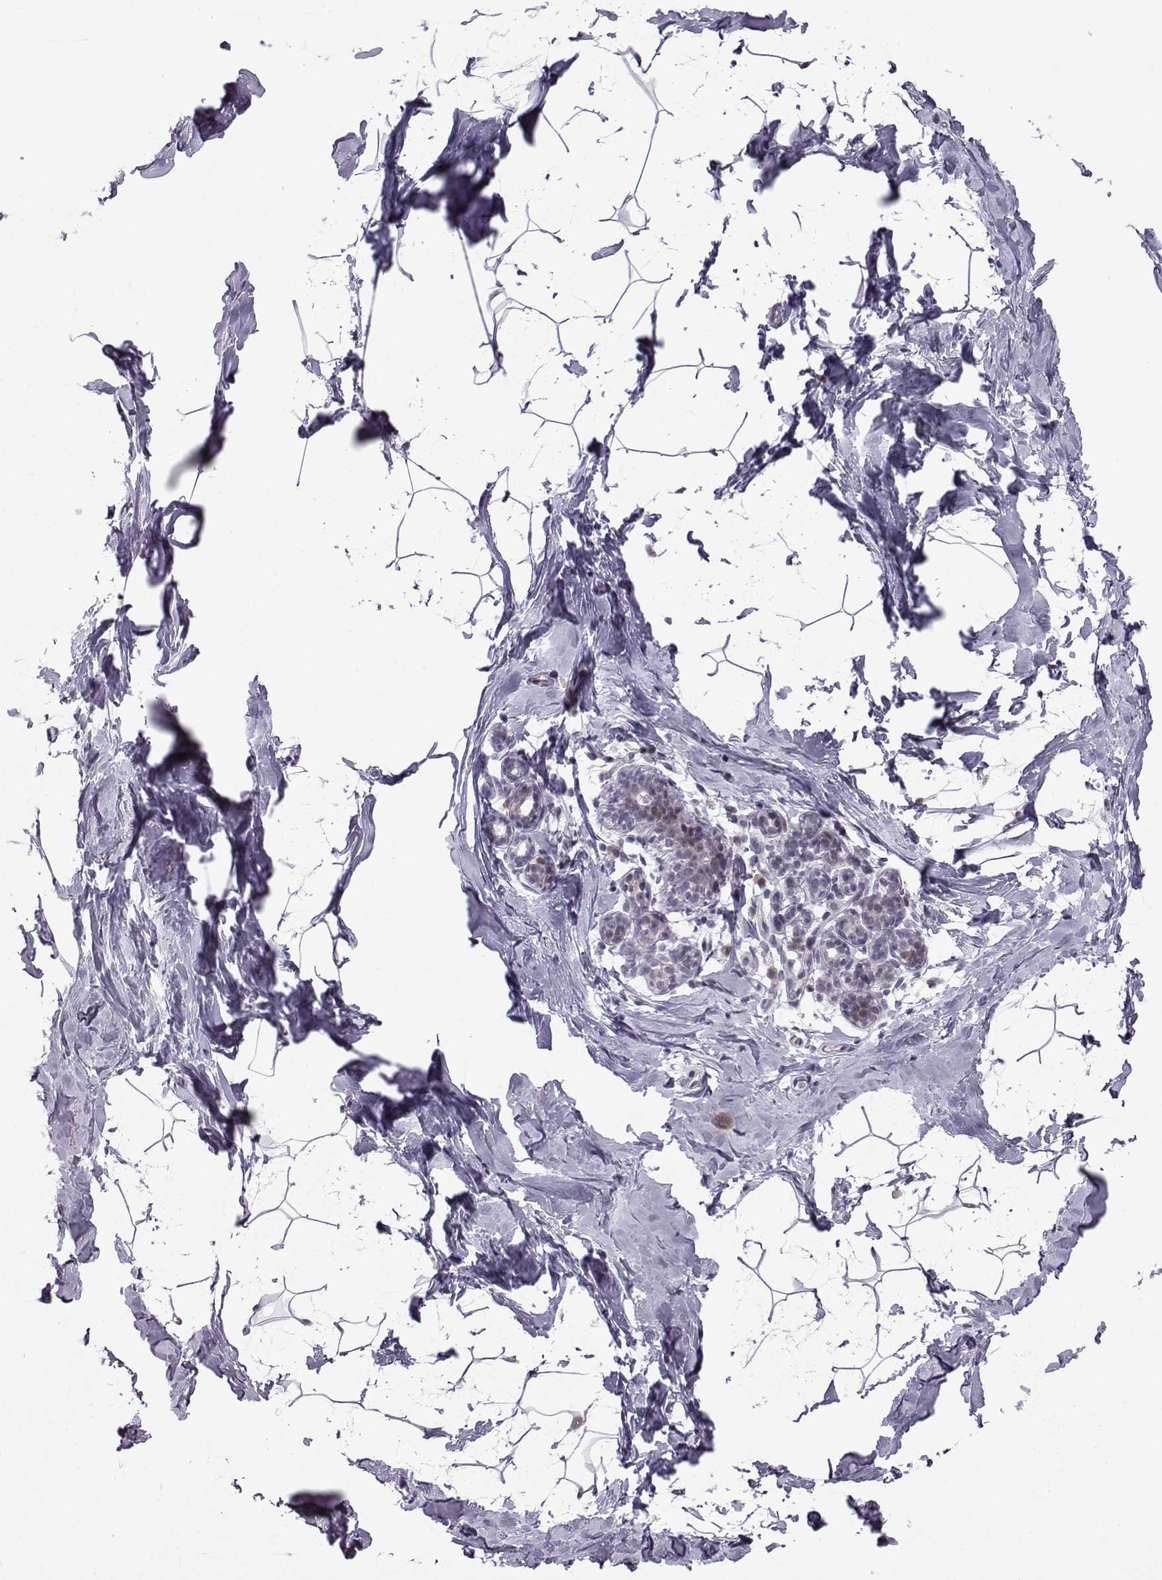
{"staining": {"intensity": "negative", "quantity": "none", "location": "none"}, "tissue": "breast", "cell_type": "Adipocytes", "image_type": "normal", "snomed": [{"axis": "morphology", "description": "Normal tissue, NOS"}, {"axis": "topography", "description": "Breast"}], "caption": "Histopathology image shows no protein staining in adipocytes of unremarkable breast.", "gene": "FGF3", "patient": {"sex": "female", "age": 32}}